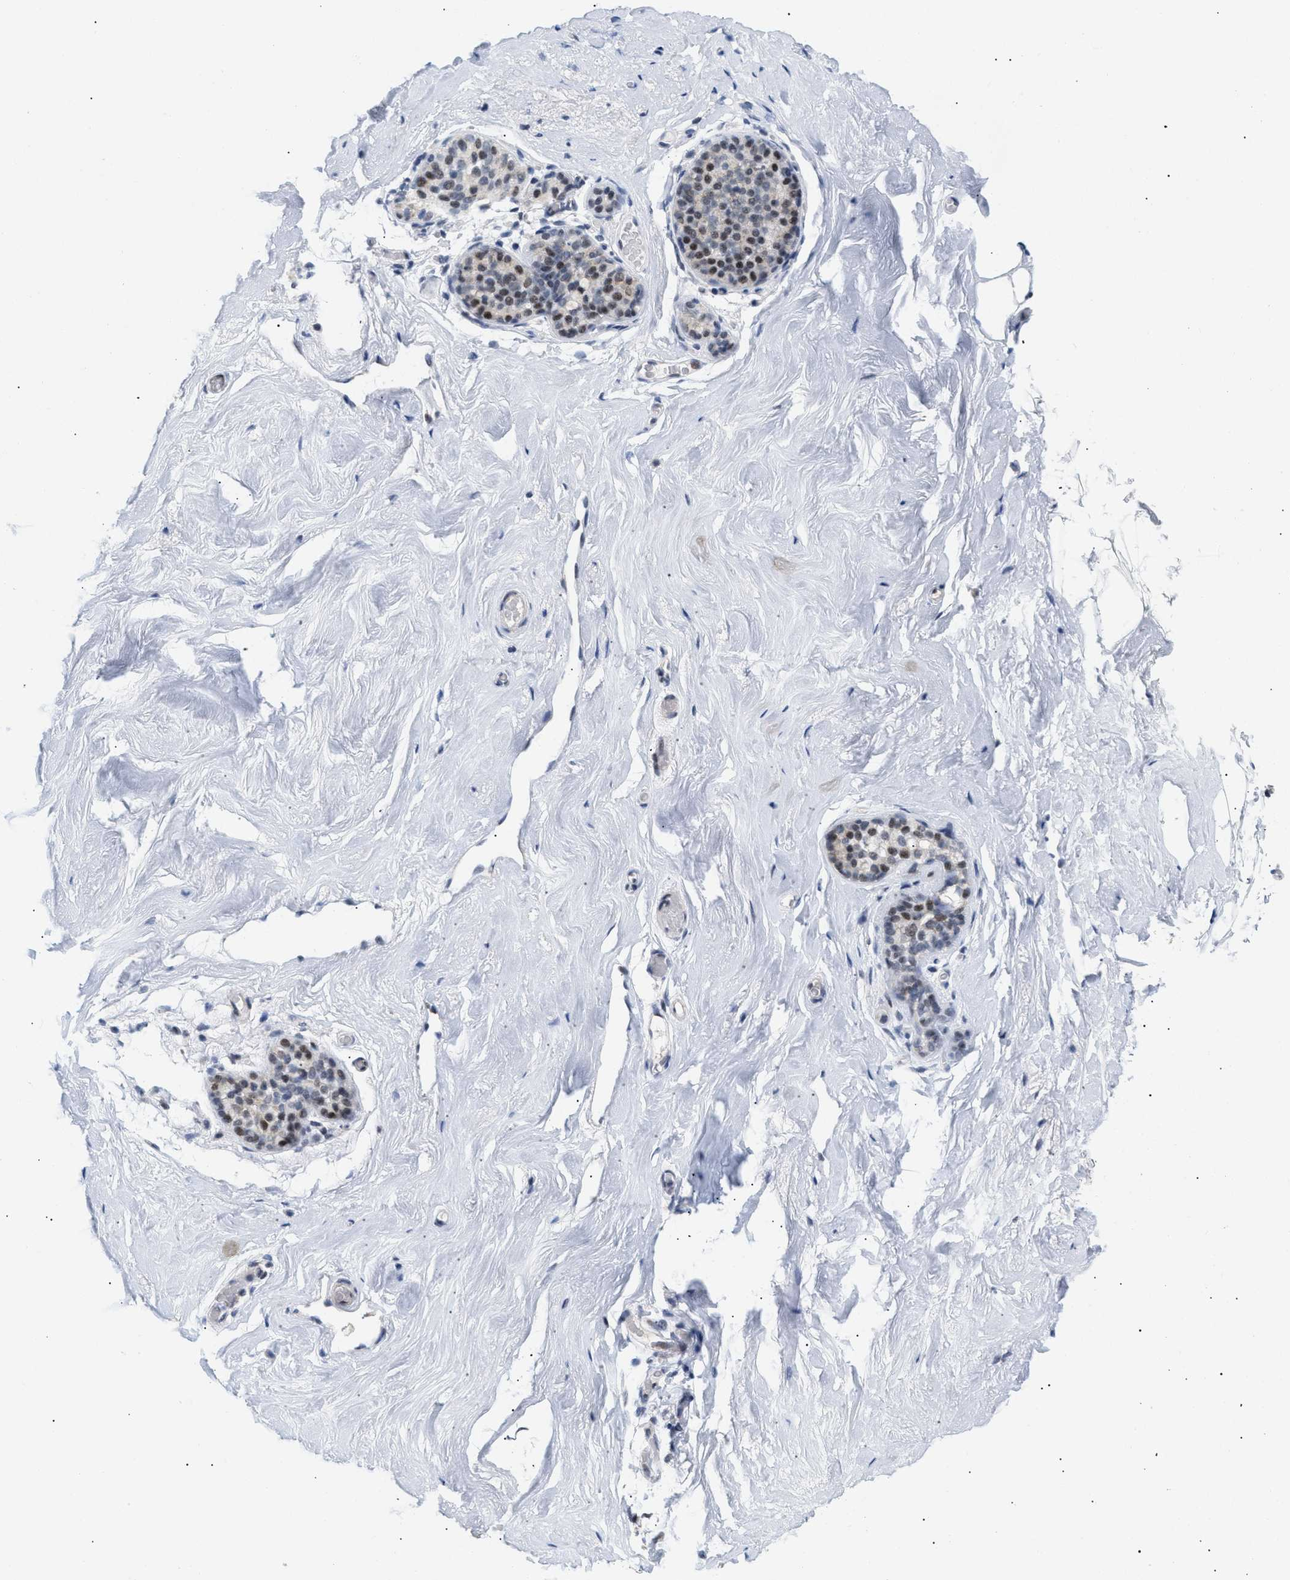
{"staining": {"intensity": "weak", "quantity": ">75%", "location": "nuclear"}, "tissue": "breast", "cell_type": "Adipocytes", "image_type": "normal", "snomed": [{"axis": "morphology", "description": "Normal tissue, NOS"}, {"axis": "topography", "description": "Breast"}], "caption": "Breast stained with a protein marker exhibits weak staining in adipocytes.", "gene": "PPARD", "patient": {"sex": "female", "age": 75}}